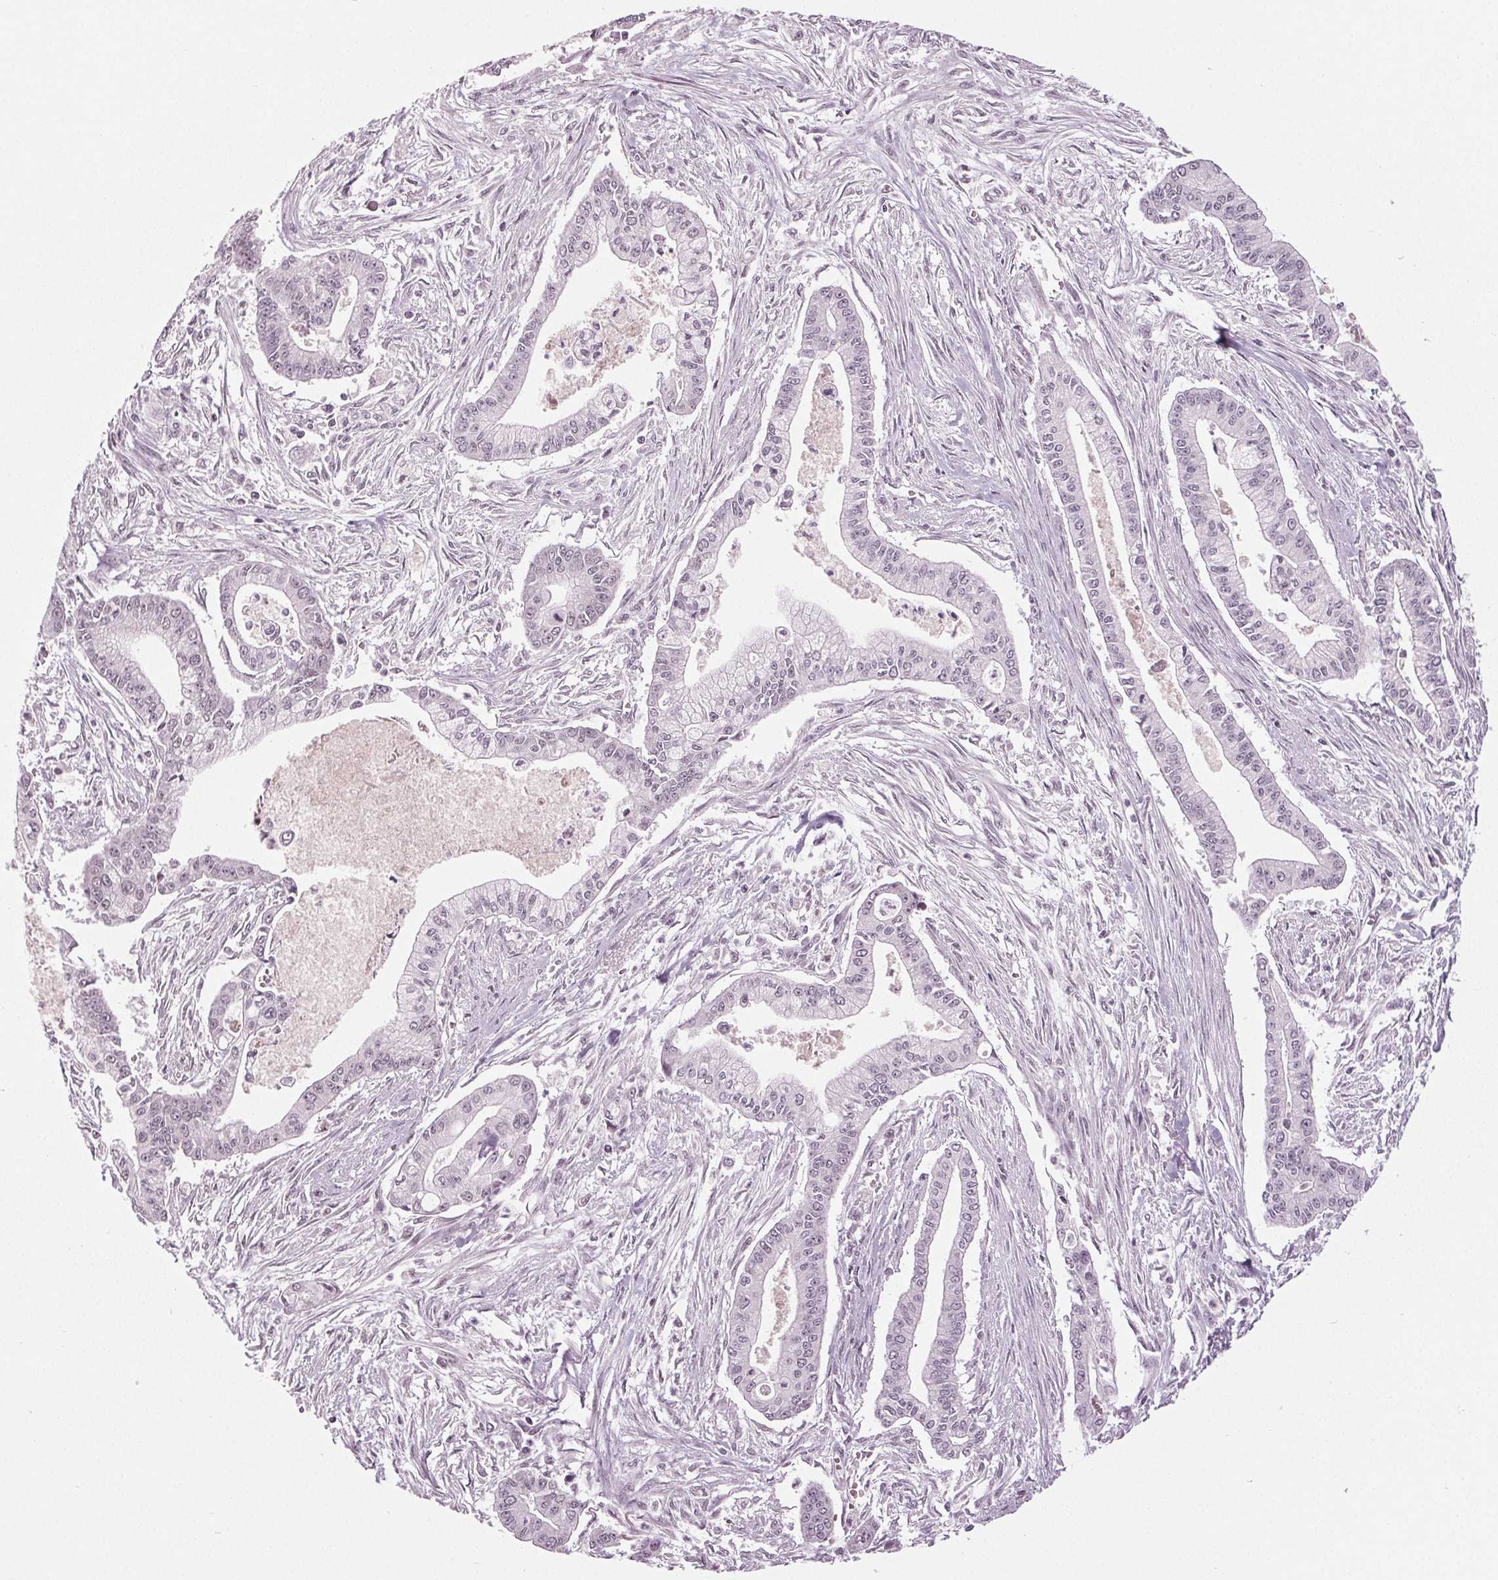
{"staining": {"intensity": "negative", "quantity": "none", "location": "none"}, "tissue": "pancreatic cancer", "cell_type": "Tumor cells", "image_type": "cancer", "snomed": [{"axis": "morphology", "description": "Adenocarcinoma, NOS"}, {"axis": "topography", "description": "Pancreas"}], "caption": "This is an IHC micrograph of human pancreatic adenocarcinoma. There is no positivity in tumor cells.", "gene": "DDX41", "patient": {"sex": "female", "age": 65}}